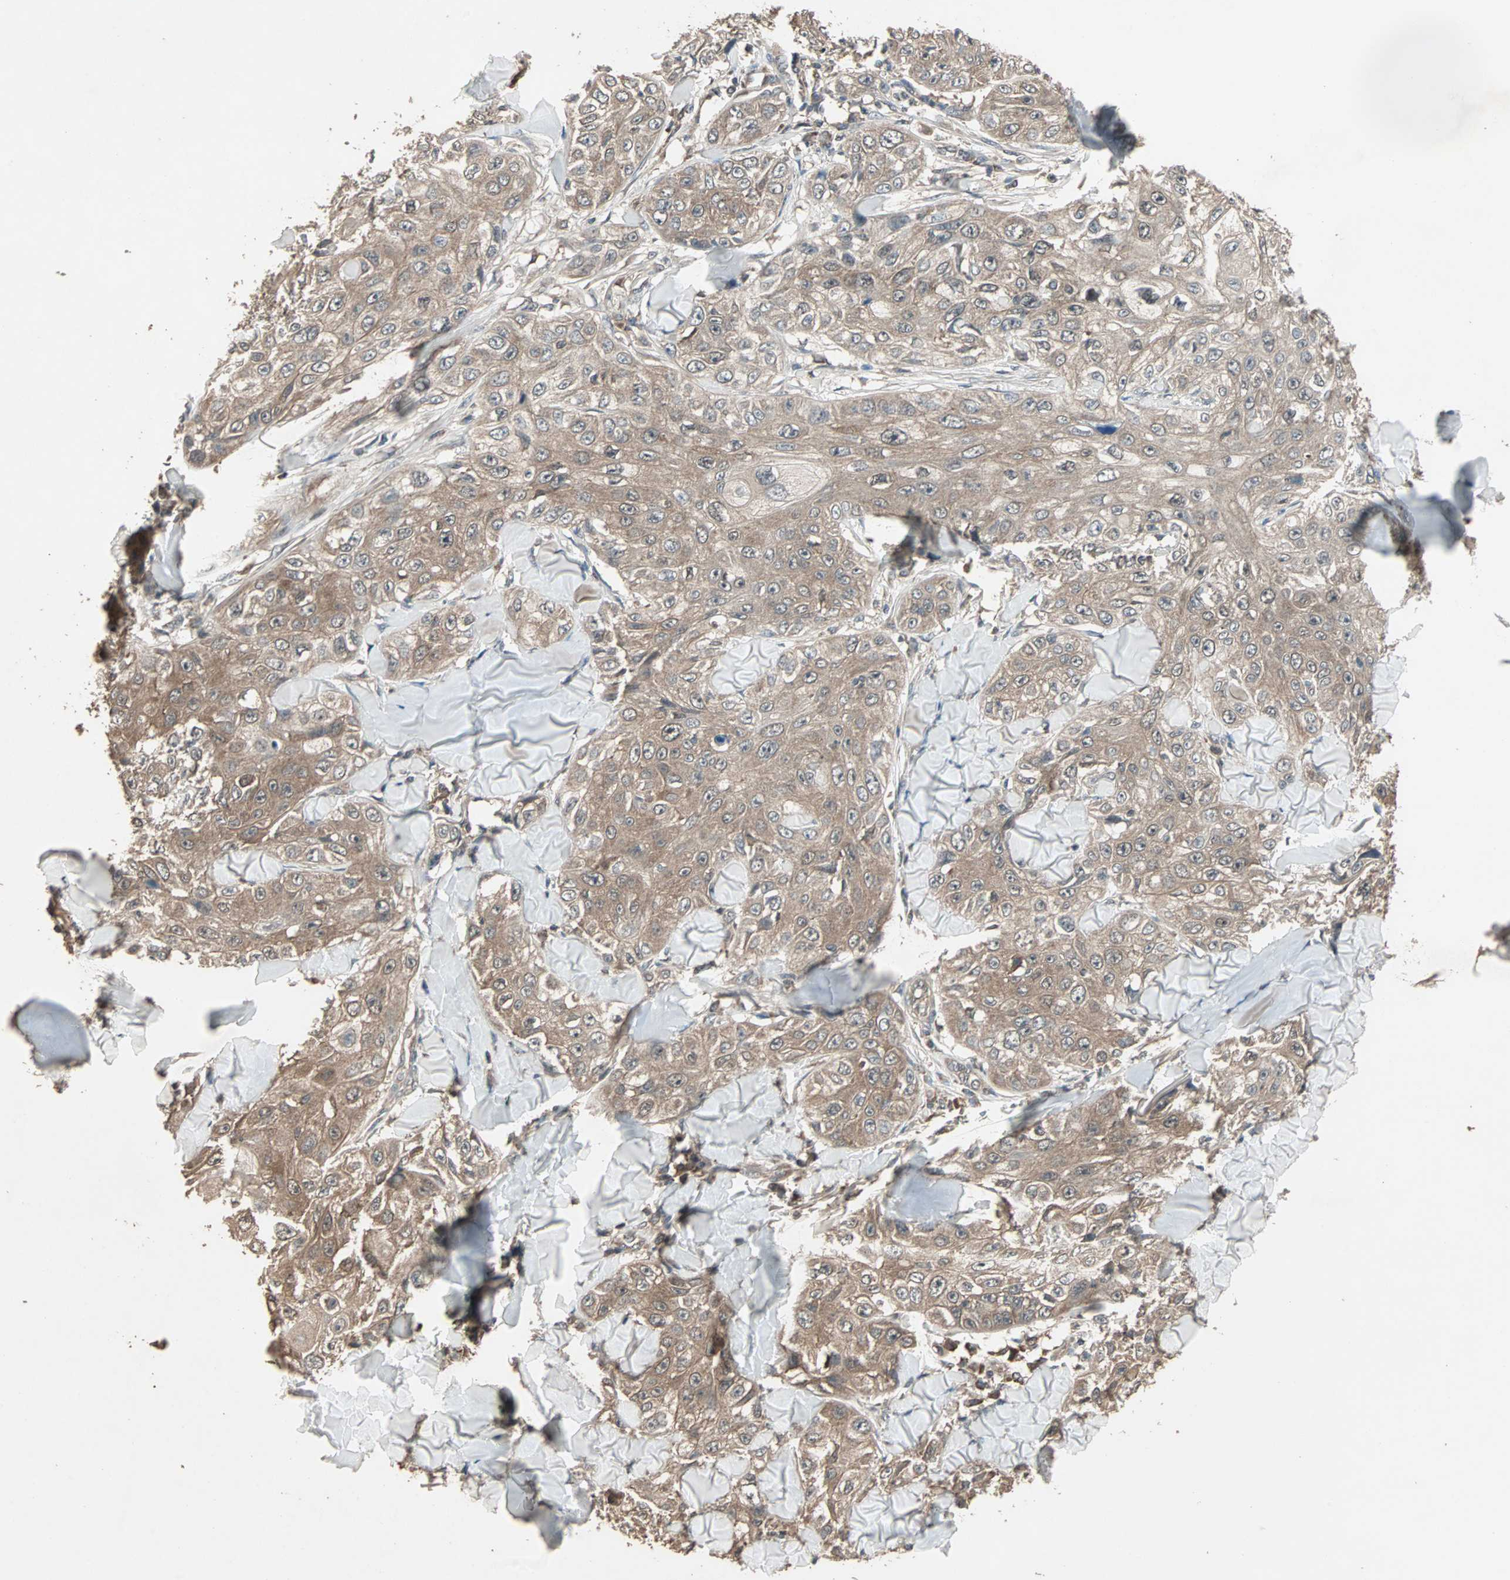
{"staining": {"intensity": "moderate", "quantity": ">75%", "location": "cytoplasmic/membranous"}, "tissue": "skin cancer", "cell_type": "Tumor cells", "image_type": "cancer", "snomed": [{"axis": "morphology", "description": "Squamous cell carcinoma, NOS"}, {"axis": "topography", "description": "Skin"}], "caption": "Skin squamous cell carcinoma stained for a protein displays moderate cytoplasmic/membranous positivity in tumor cells. (IHC, brightfield microscopy, high magnification).", "gene": "UBAC1", "patient": {"sex": "male", "age": 86}}